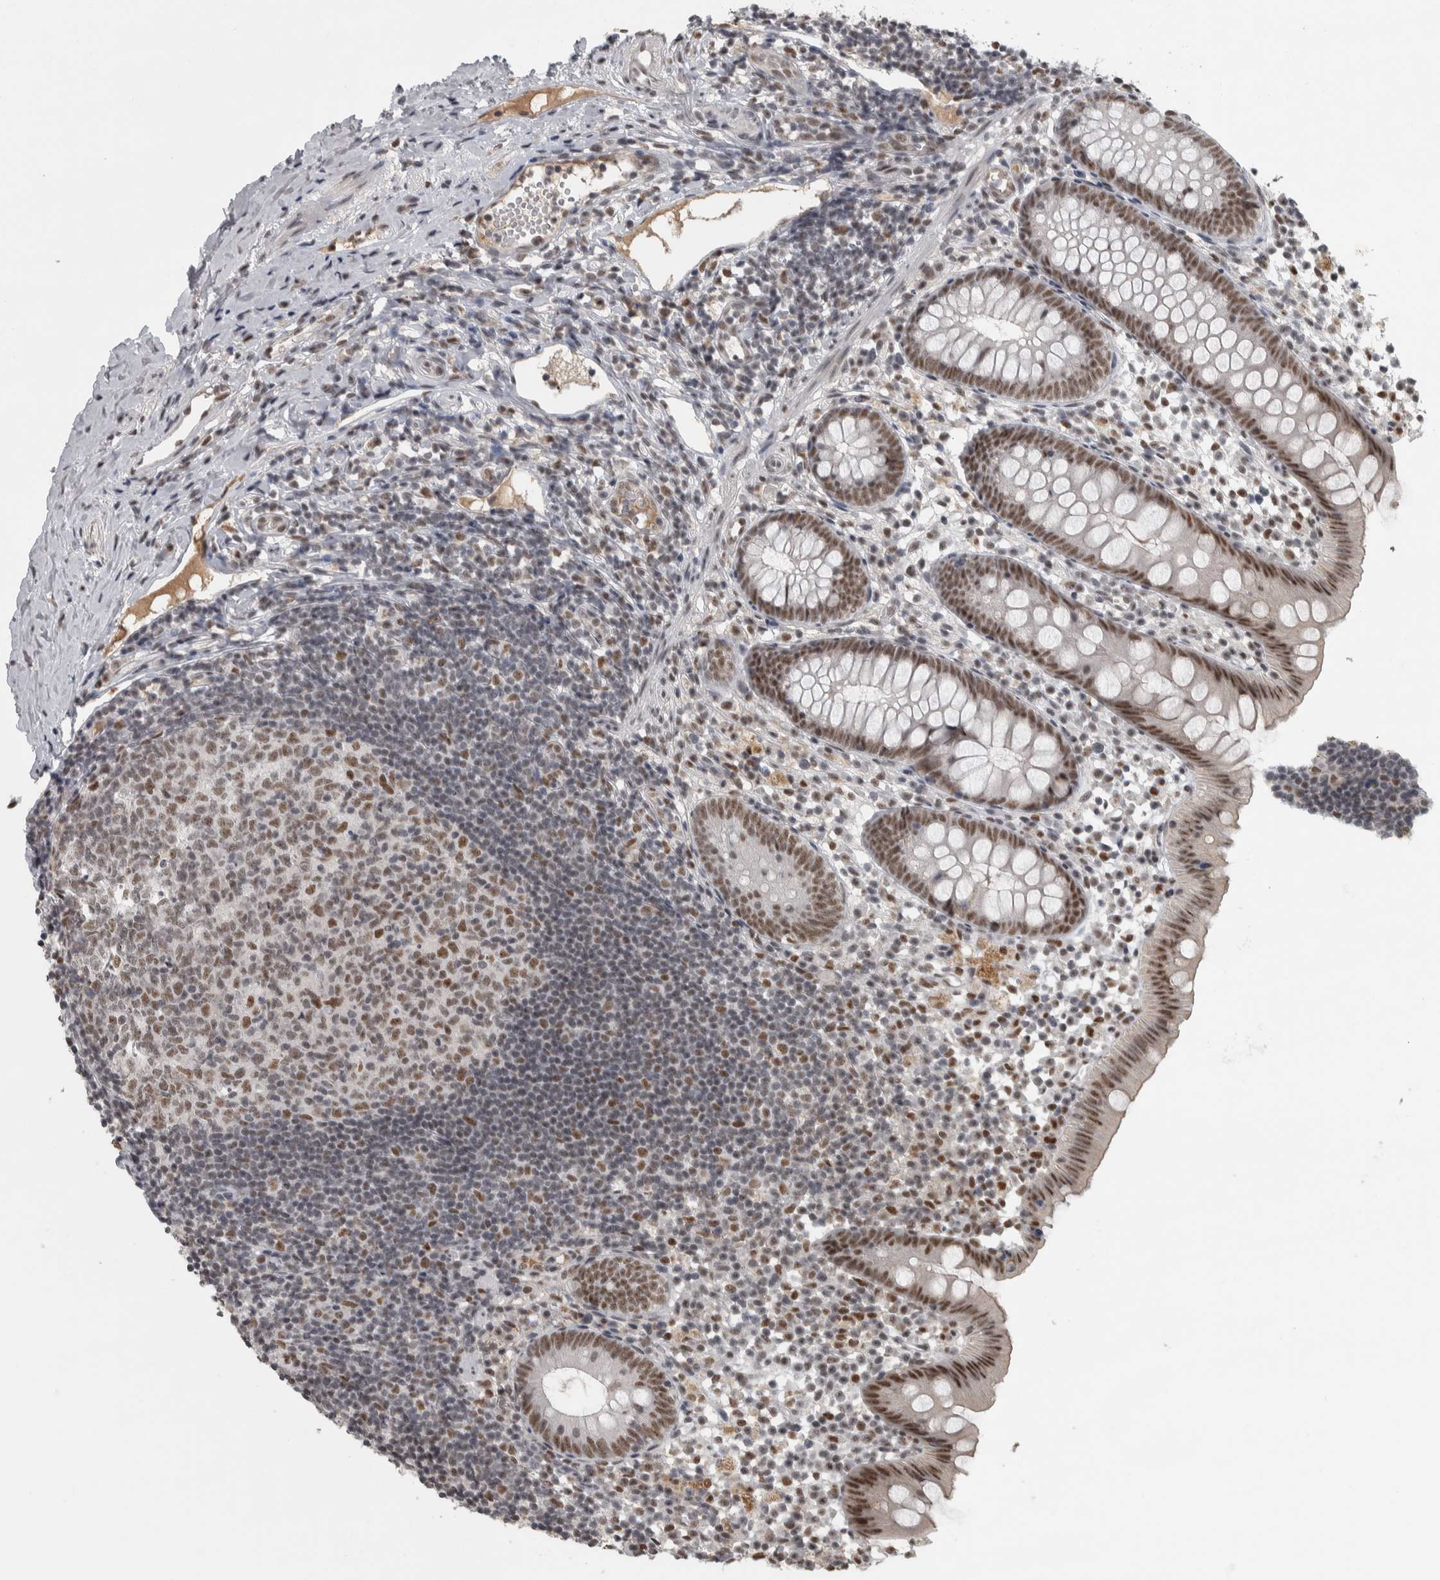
{"staining": {"intensity": "moderate", "quantity": ">75%", "location": "nuclear"}, "tissue": "appendix", "cell_type": "Glandular cells", "image_type": "normal", "snomed": [{"axis": "morphology", "description": "Normal tissue, NOS"}, {"axis": "topography", "description": "Appendix"}], "caption": "Glandular cells exhibit moderate nuclear staining in approximately >75% of cells in unremarkable appendix.", "gene": "DDX42", "patient": {"sex": "female", "age": 20}}